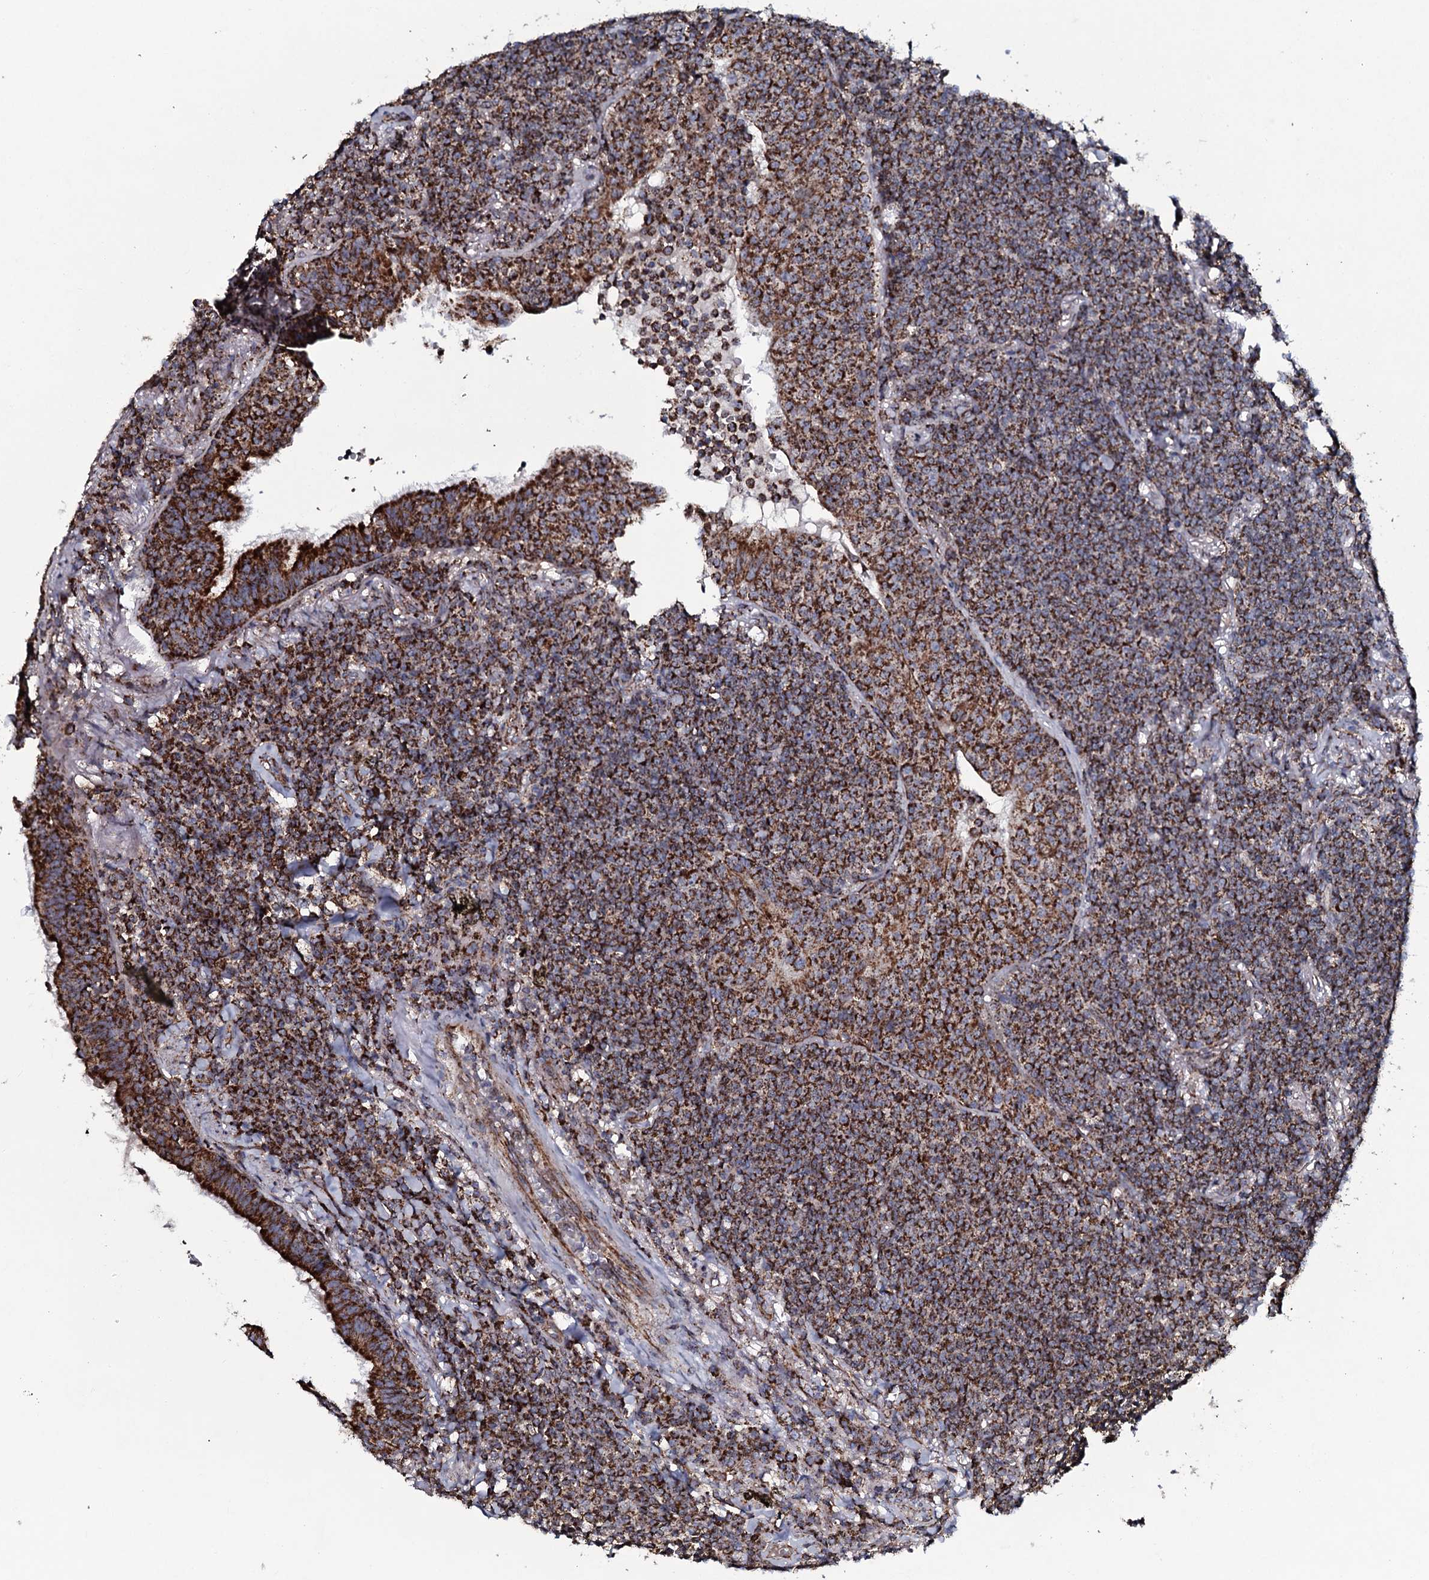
{"staining": {"intensity": "strong", "quantity": ">75%", "location": "cytoplasmic/membranous"}, "tissue": "lymphoma", "cell_type": "Tumor cells", "image_type": "cancer", "snomed": [{"axis": "morphology", "description": "Malignant lymphoma, non-Hodgkin's type, Low grade"}, {"axis": "topography", "description": "Lung"}], "caption": "This photomicrograph demonstrates IHC staining of human lymphoma, with high strong cytoplasmic/membranous staining in about >75% of tumor cells.", "gene": "EVC2", "patient": {"sex": "female", "age": 71}}